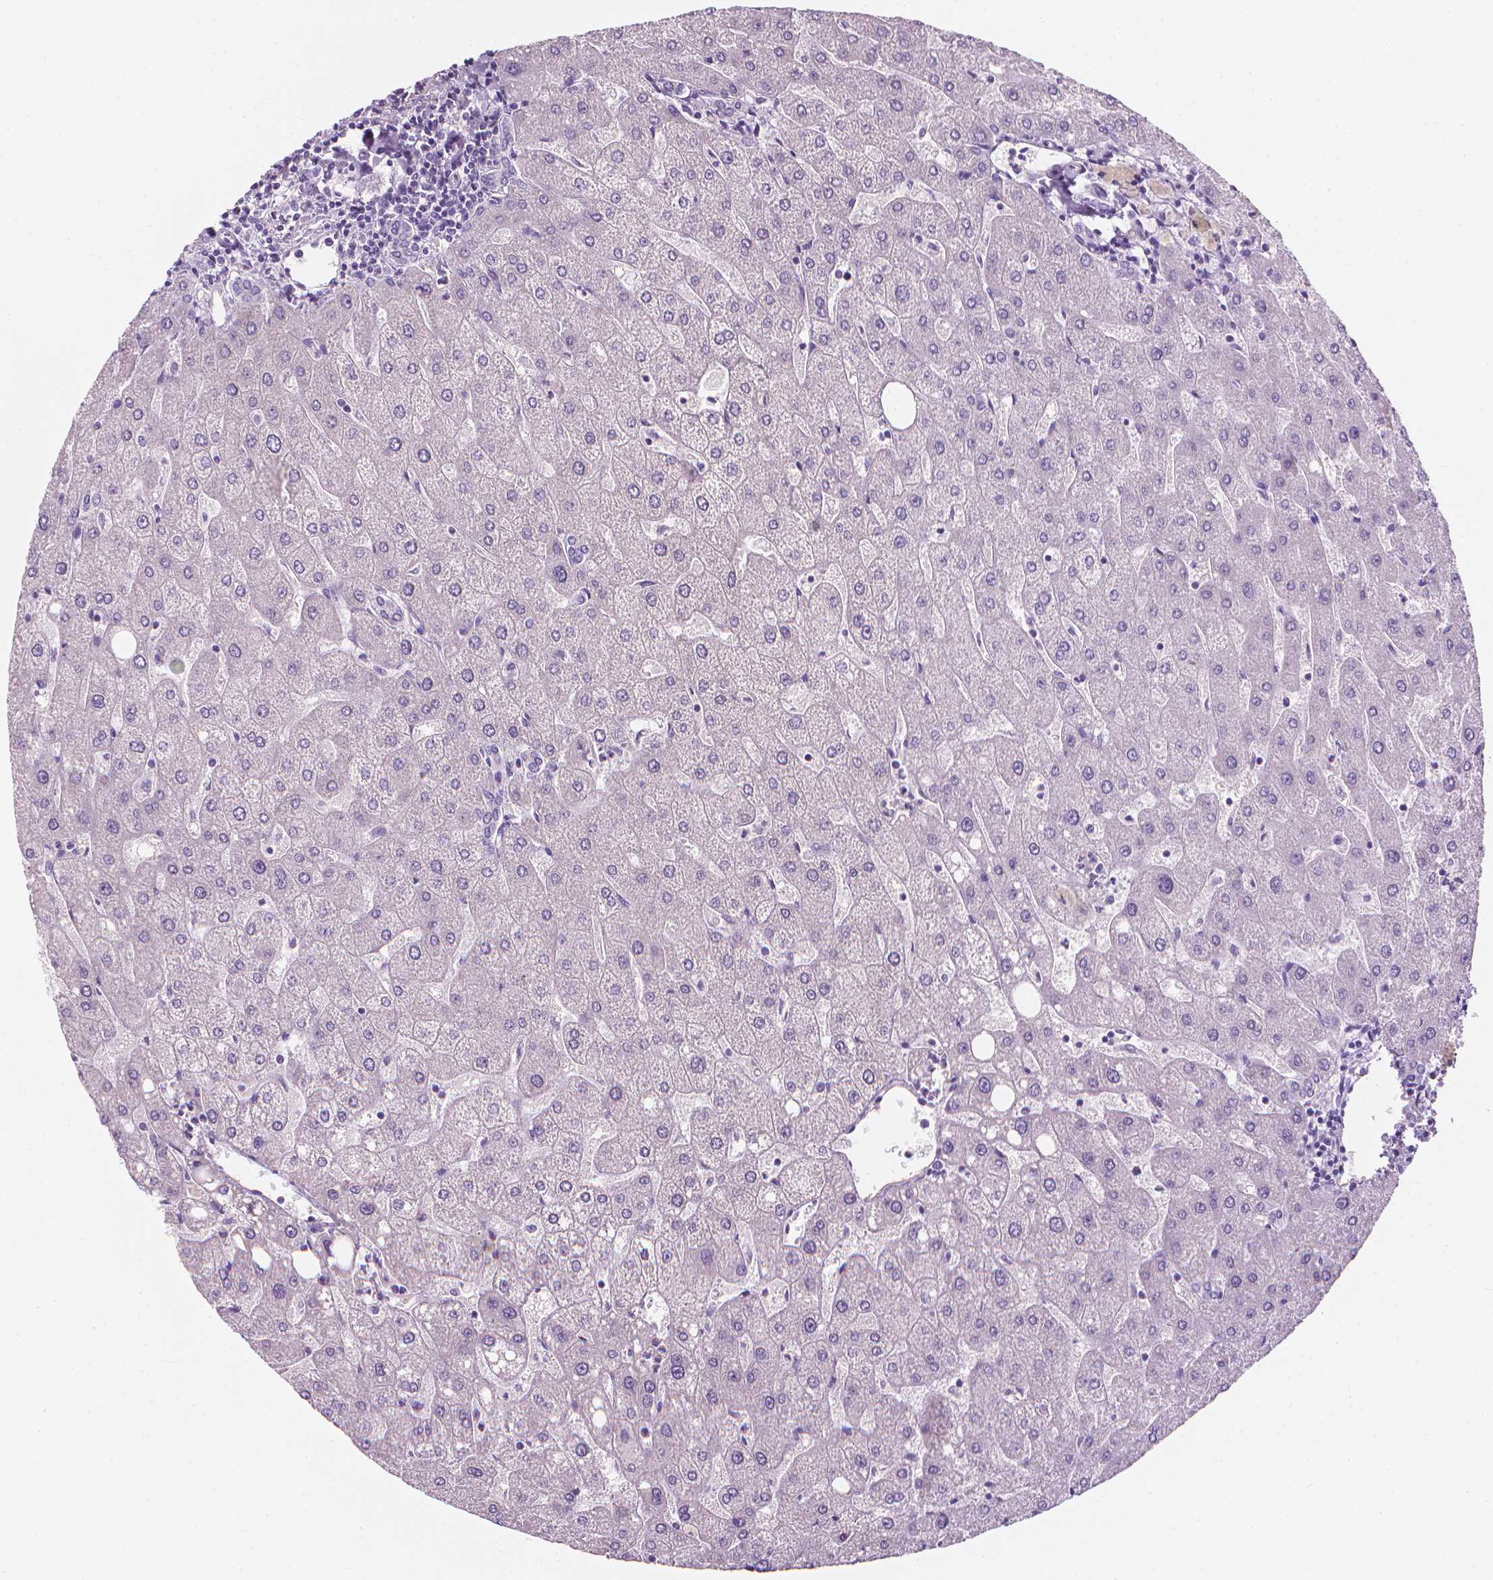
{"staining": {"intensity": "negative", "quantity": "none", "location": "none"}, "tissue": "liver", "cell_type": "Cholangiocytes", "image_type": "normal", "snomed": [{"axis": "morphology", "description": "Normal tissue, NOS"}, {"axis": "topography", "description": "Liver"}], "caption": "The micrograph demonstrates no significant positivity in cholangiocytes of liver. Brightfield microscopy of immunohistochemistry stained with DAB (3,3'-diaminobenzidine) (brown) and hematoxylin (blue), captured at high magnification.", "gene": "DCAF8L1", "patient": {"sex": "male", "age": 67}}